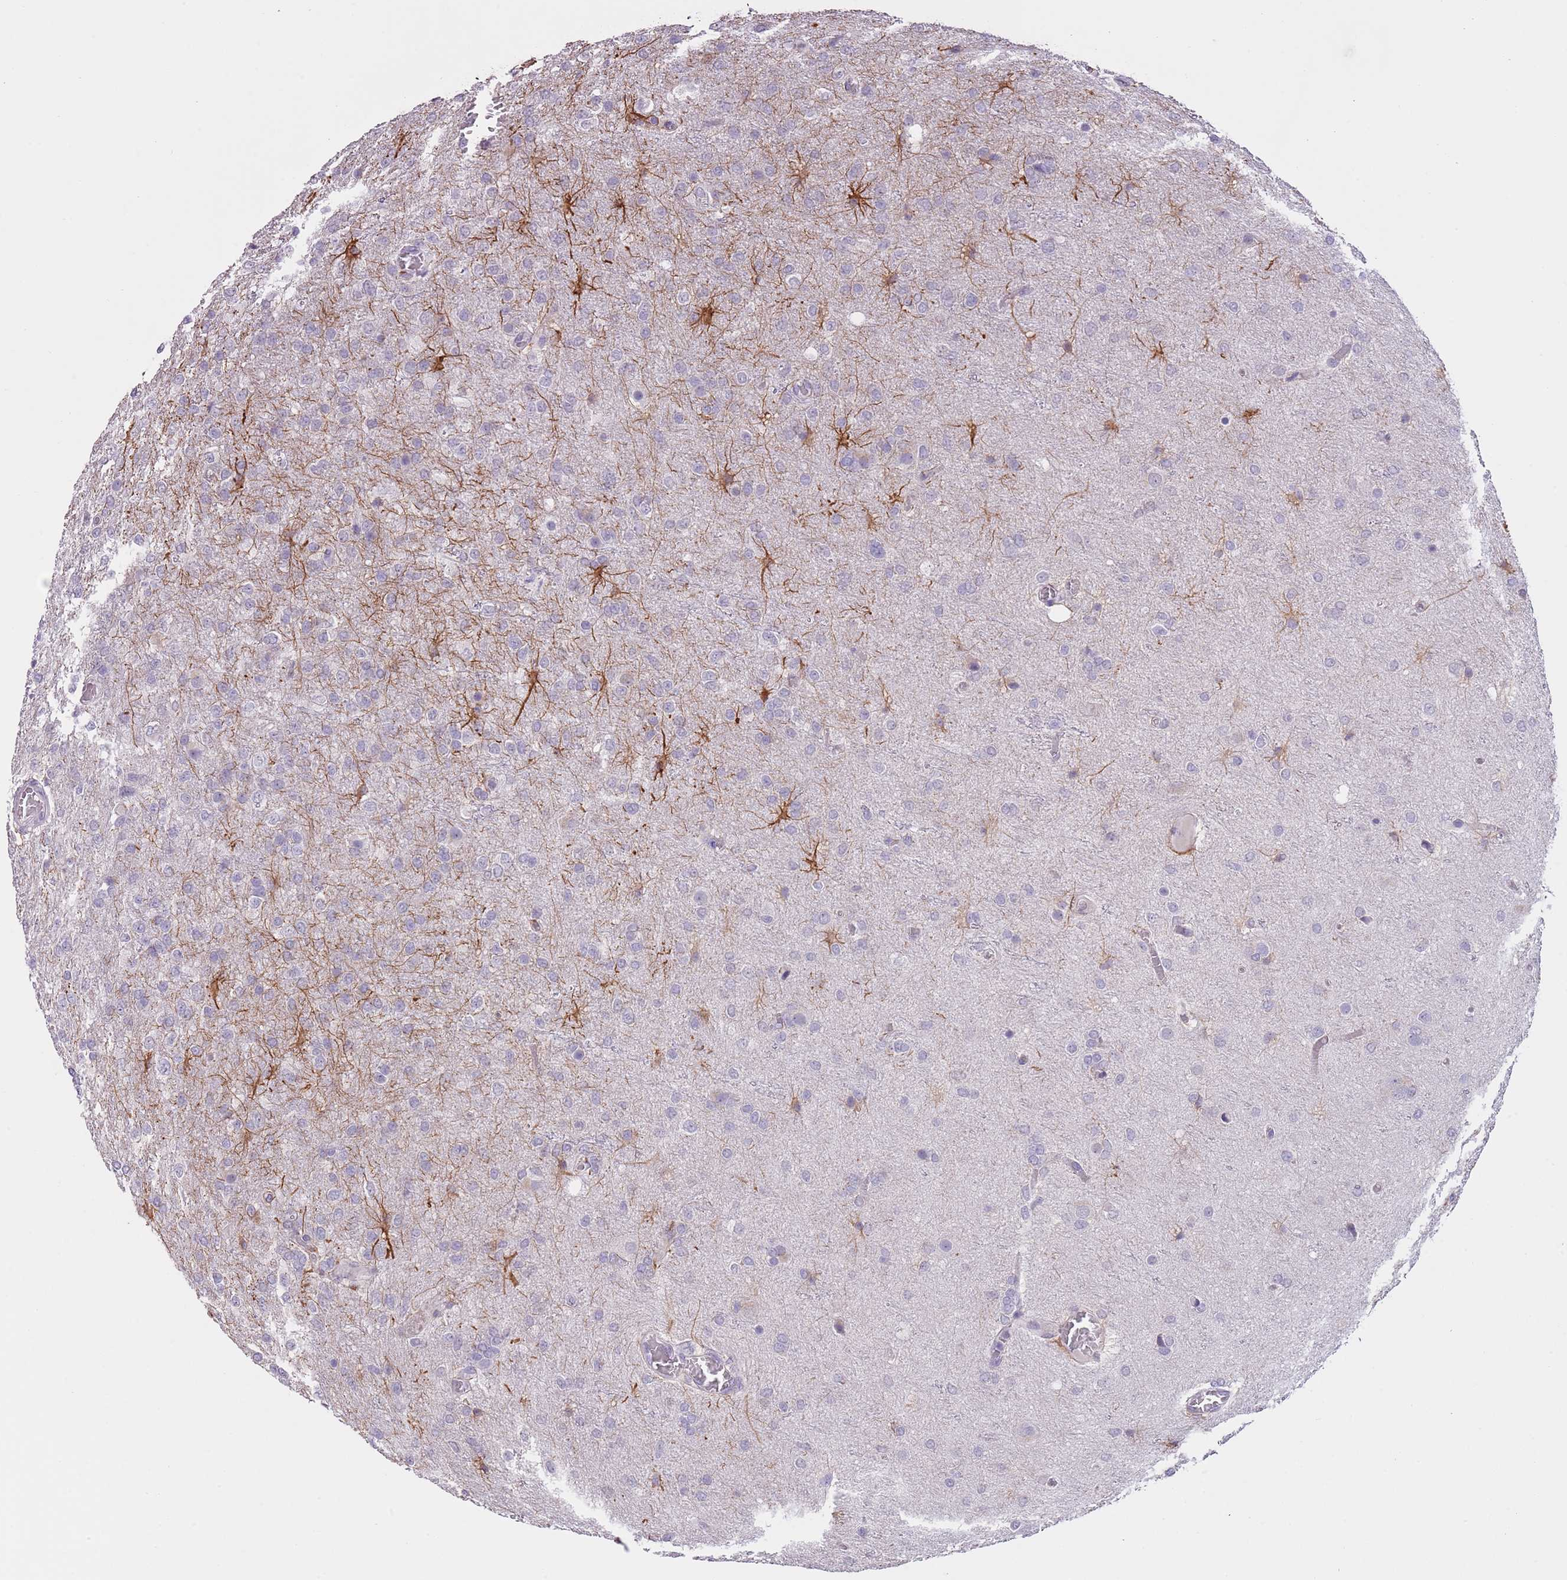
{"staining": {"intensity": "negative", "quantity": "none", "location": "none"}, "tissue": "glioma", "cell_type": "Tumor cells", "image_type": "cancer", "snomed": [{"axis": "morphology", "description": "Glioma, malignant, High grade"}, {"axis": "topography", "description": "Brain"}], "caption": "Photomicrograph shows no protein positivity in tumor cells of glioma tissue. (Brightfield microscopy of DAB (3,3'-diaminobenzidine) immunohistochemistry at high magnification).", "gene": "SLC35E3", "patient": {"sex": "female", "age": 74}}